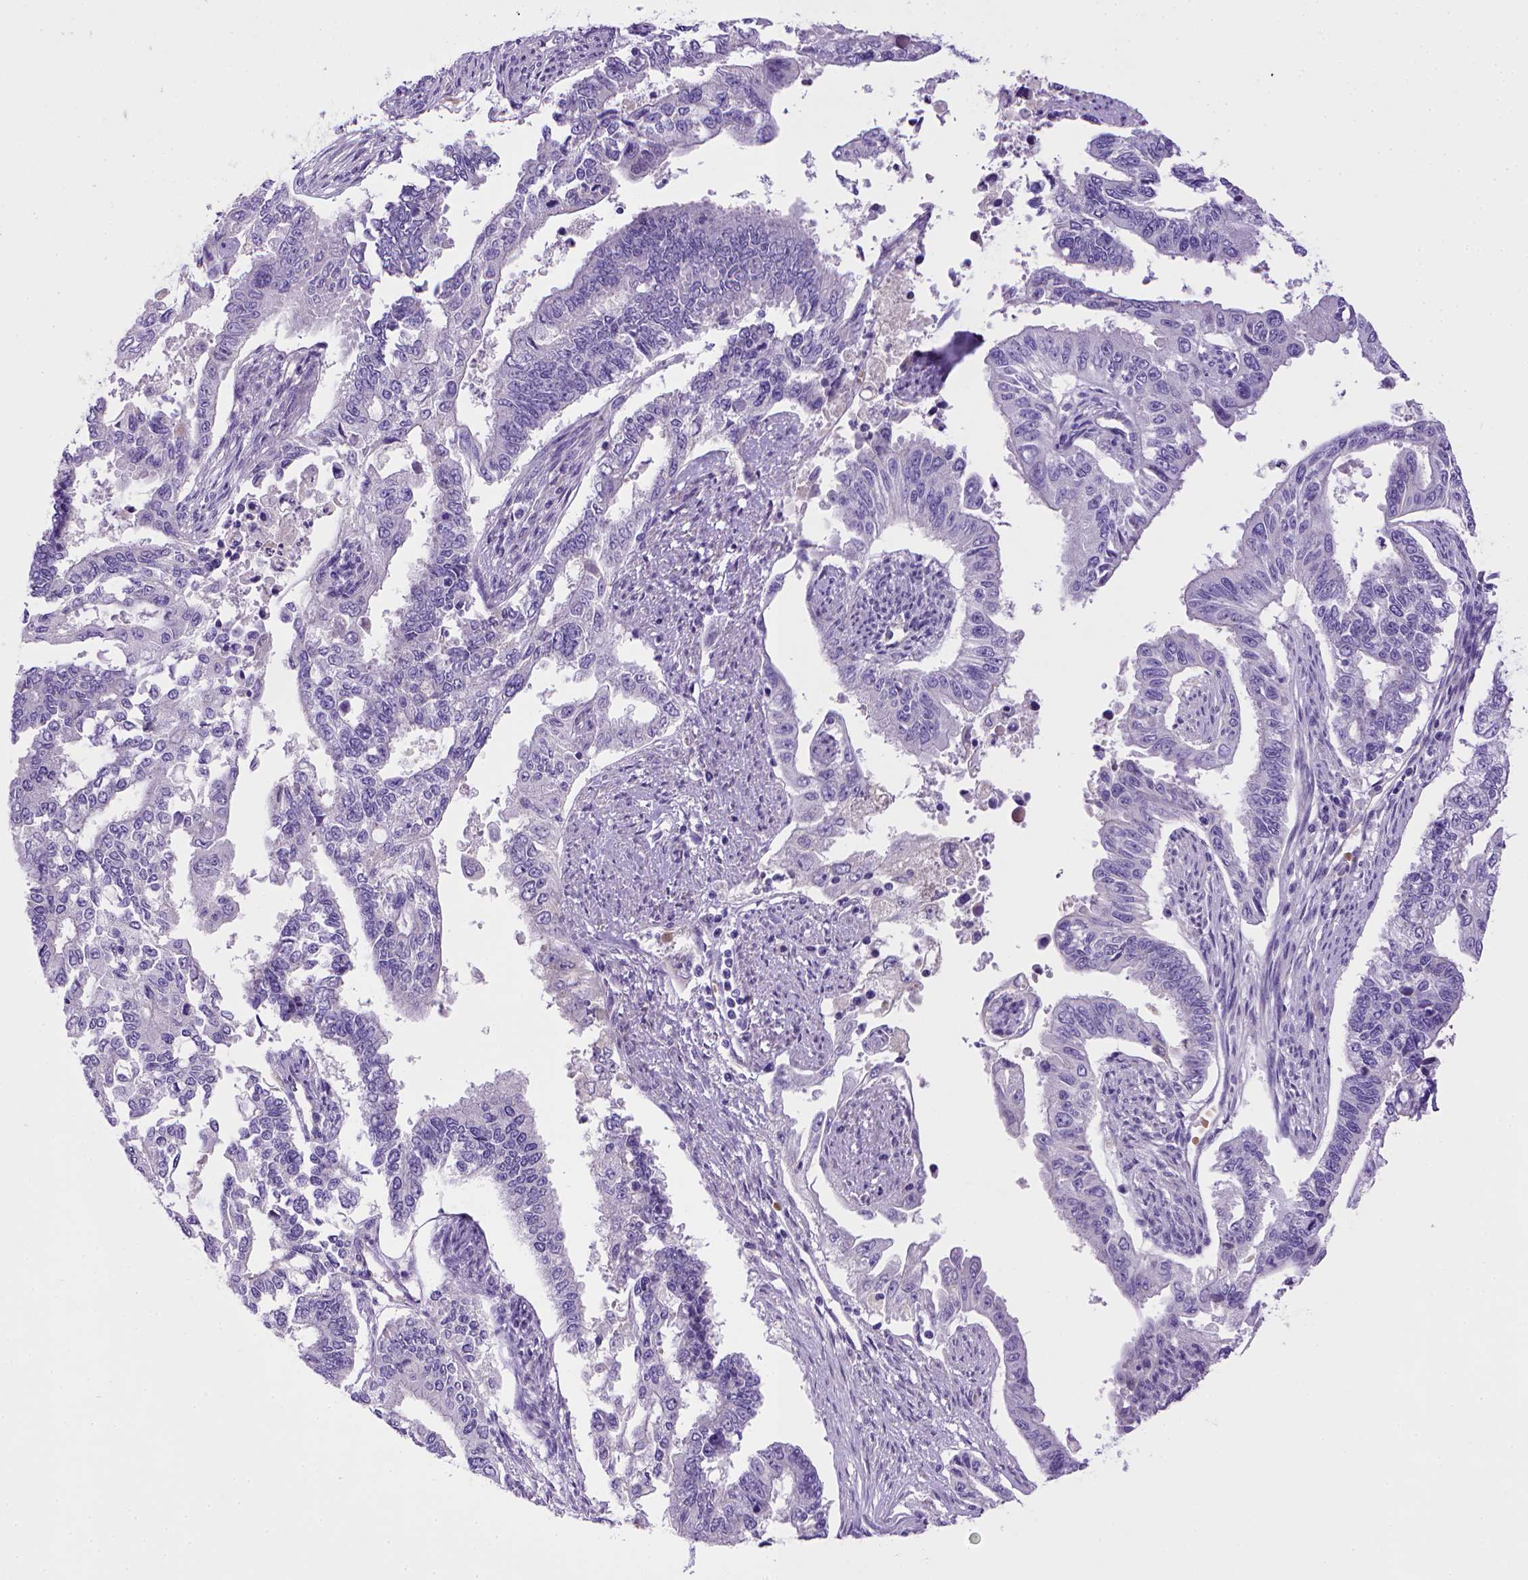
{"staining": {"intensity": "negative", "quantity": "none", "location": "none"}, "tissue": "endometrial cancer", "cell_type": "Tumor cells", "image_type": "cancer", "snomed": [{"axis": "morphology", "description": "Adenocarcinoma, NOS"}, {"axis": "topography", "description": "Uterus"}], "caption": "This histopathology image is of endometrial adenocarcinoma stained with IHC to label a protein in brown with the nuclei are counter-stained blue. There is no staining in tumor cells.", "gene": "BAAT", "patient": {"sex": "female", "age": 59}}